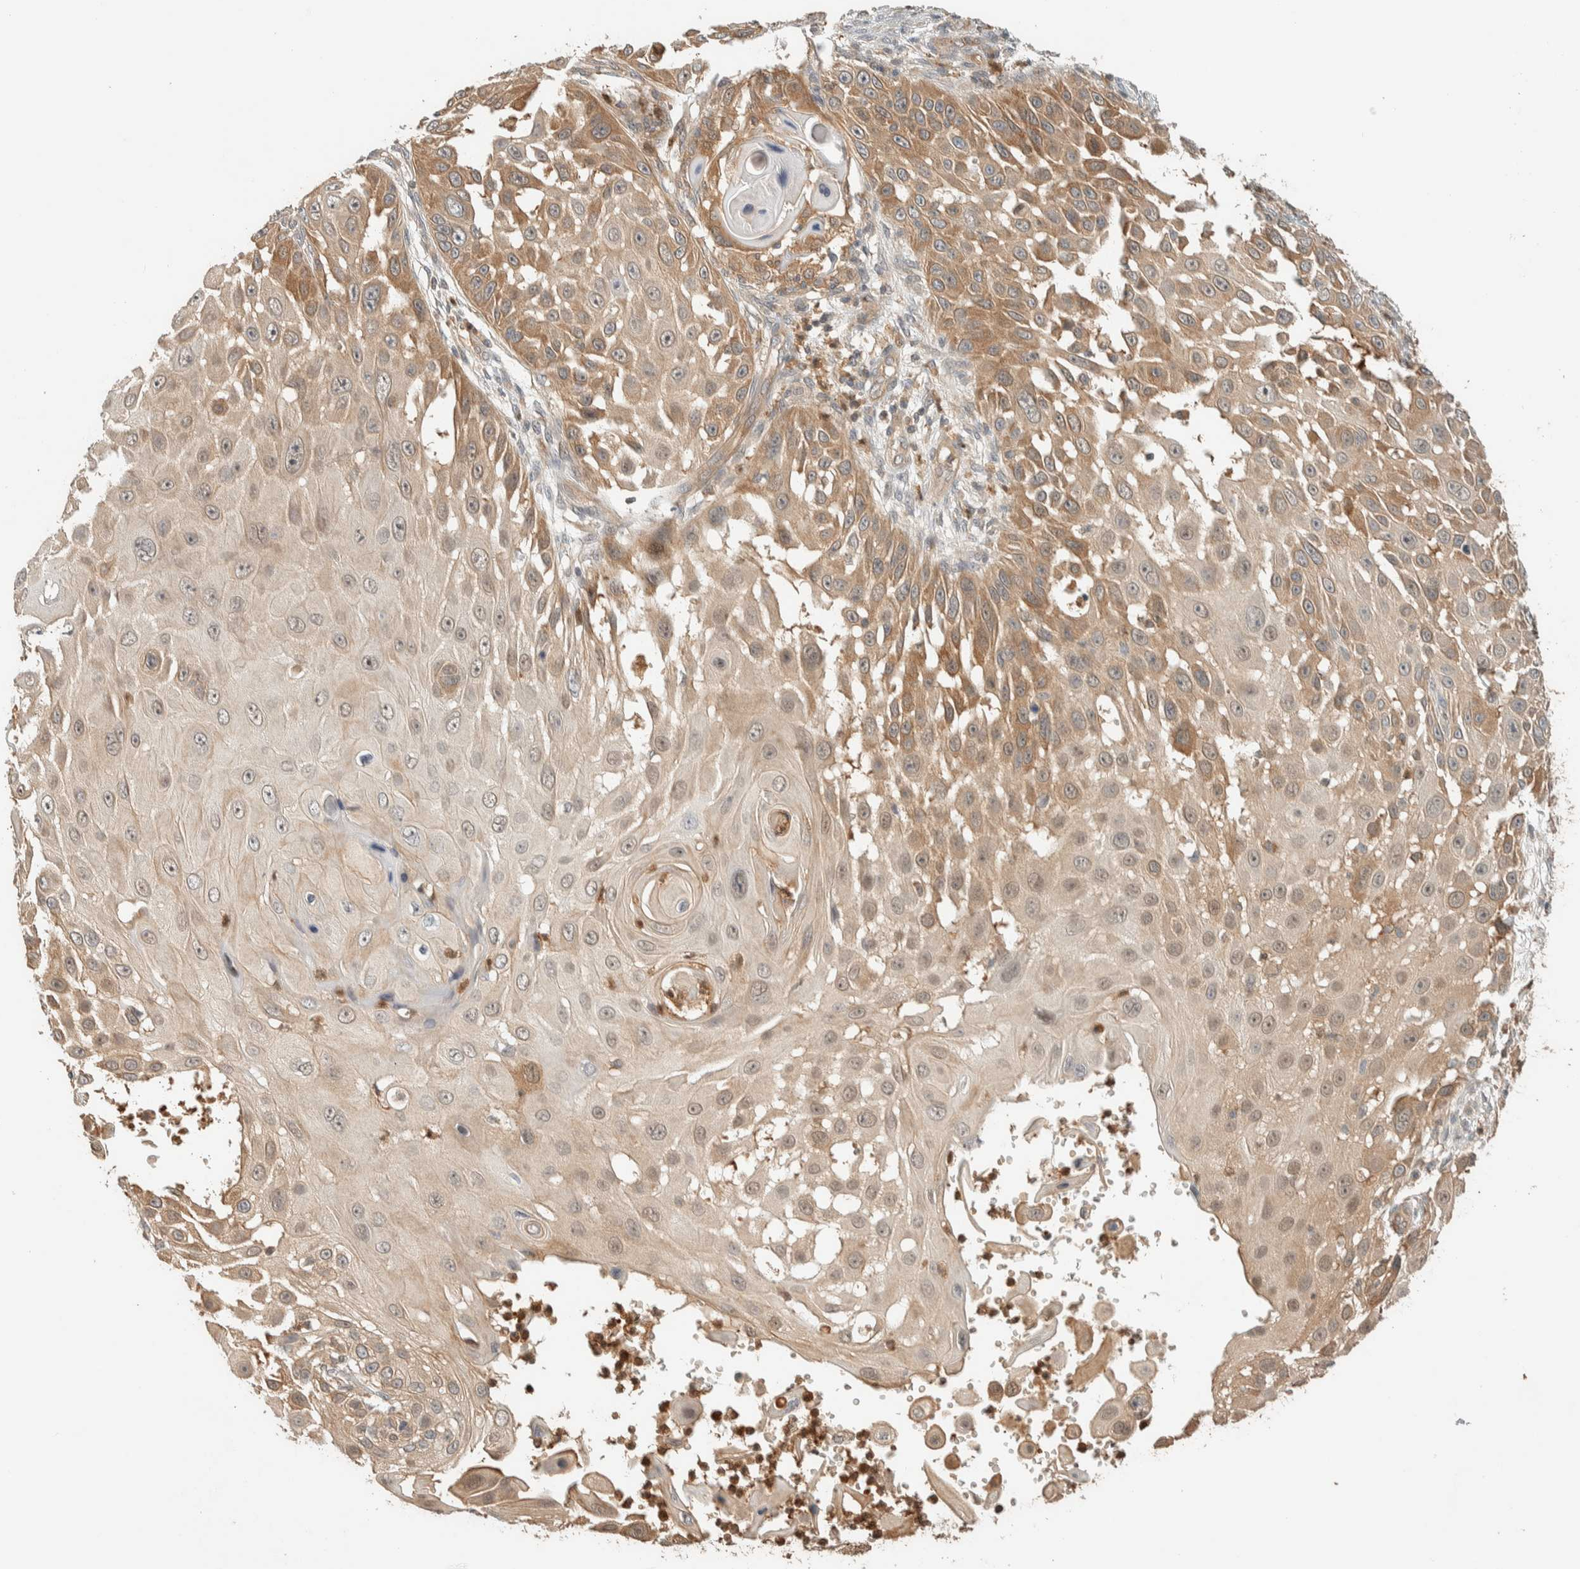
{"staining": {"intensity": "moderate", "quantity": "25%-75%", "location": "cytoplasmic/membranous"}, "tissue": "skin cancer", "cell_type": "Tumor cells", "image_type": "cancer", "snomed": [{"axis": "morphology", "description": "Squamous cell carcinoma, NOS"}, {"axis": "topography", "description": "Skin"}], "caption": "Skin squamous cell carcinoma stained with immunohistochemistry demonstrates moderate cytoplasmic/membranous positivity in about 25%-75% of tumor cells.", "gene": "ADSS2", "patient": {"sex": "female", "age": 44}}